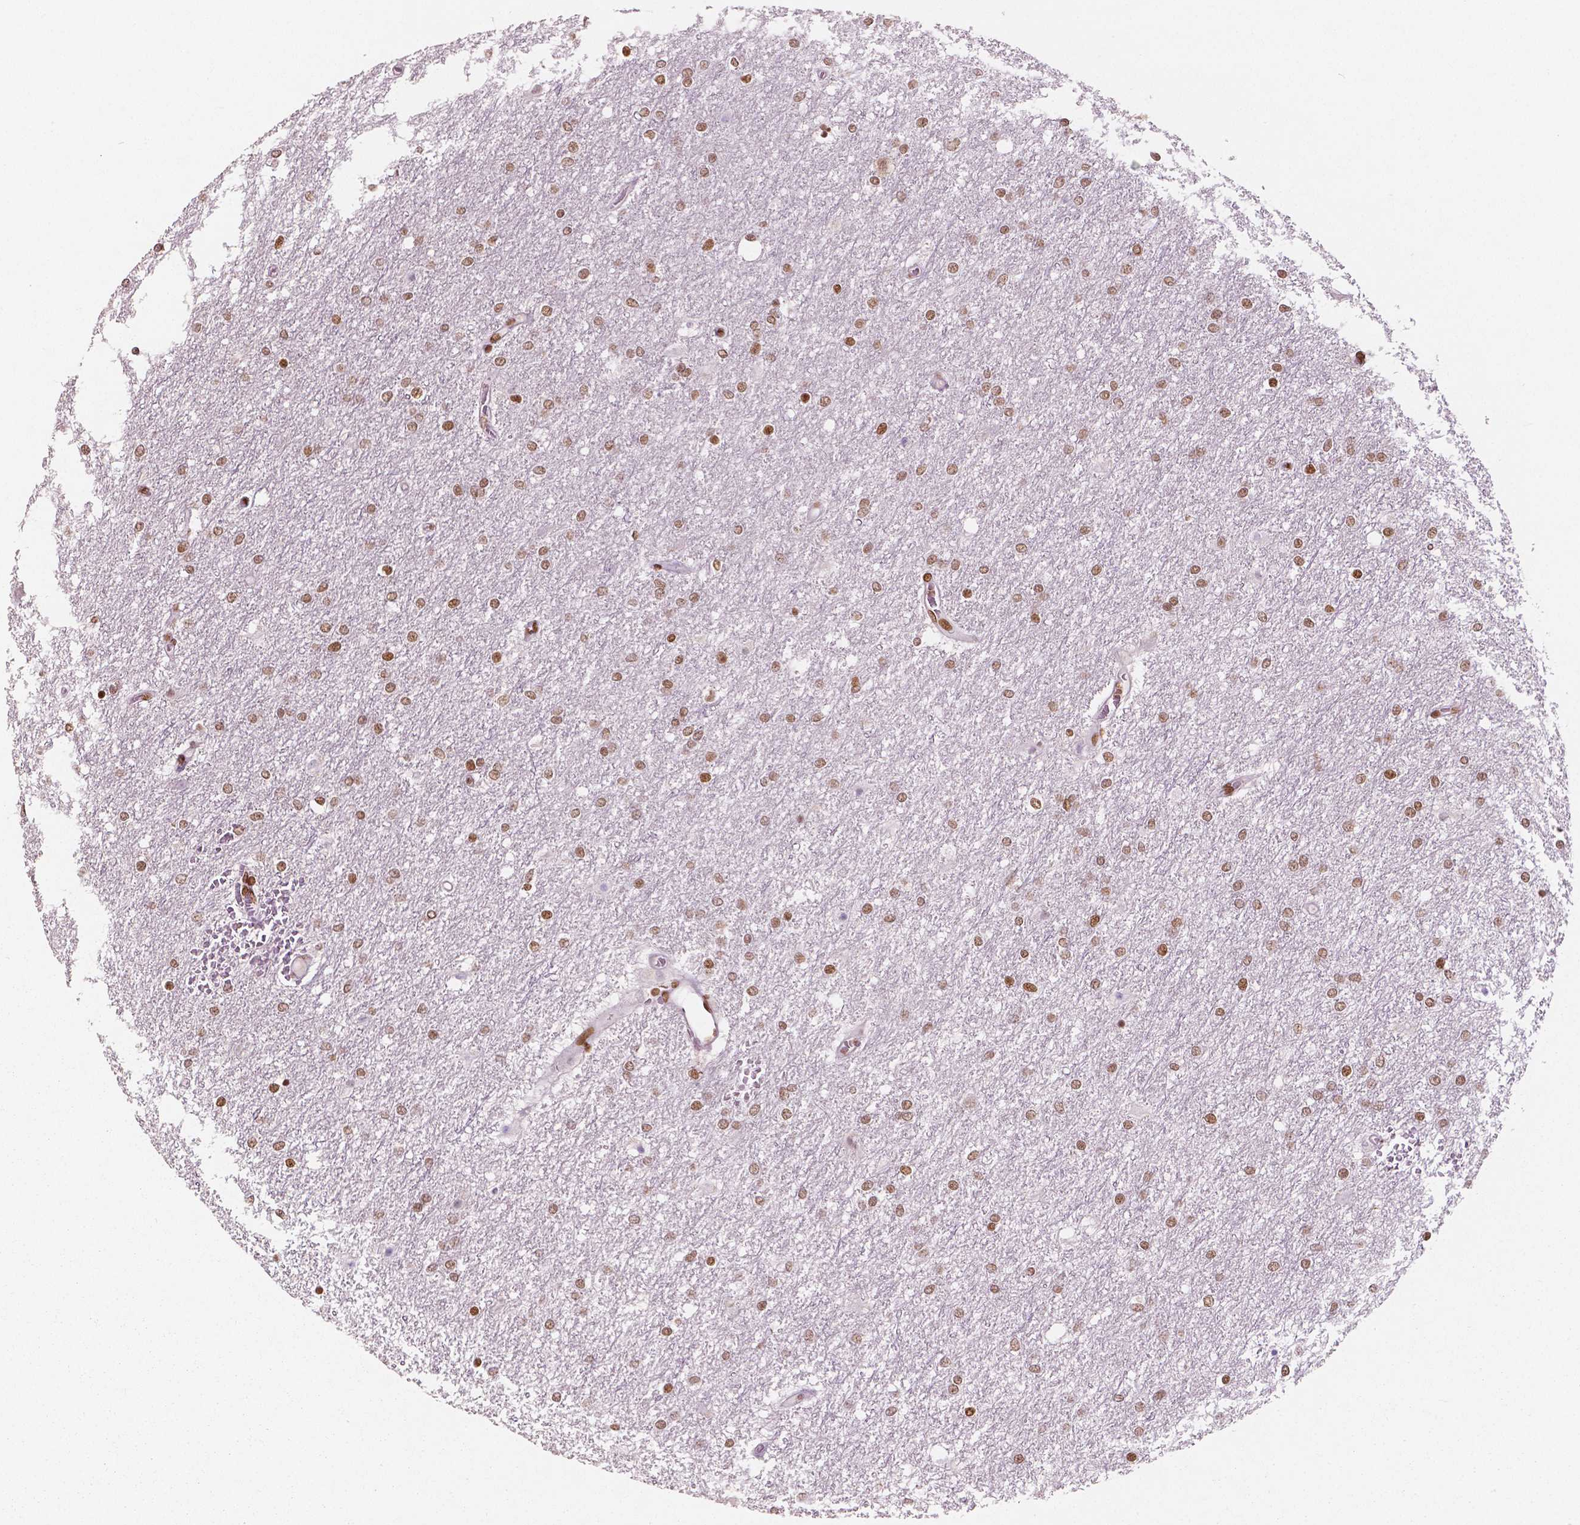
{"staining": {"intensity": "moderate", "quantity": ">75%", "location": "nuclear"}, "tissue": "glioma", "cell_type": "Tumor cells", "image_type": "cancer", "snomed": [{"axis": "morphology", "description": "Glioma, malignant, High grade"}, {"axis": "topography", "description": "Brain"}], "caption": "A high-resolution image shows immunohistochemistry (IHC) staining of malignant glioma (high-grade), which displays moderate nuclear staining in approximately >75% of tumor cells.", "gene": "BRD4", "patient": {"sex": "female", "age": 61}}